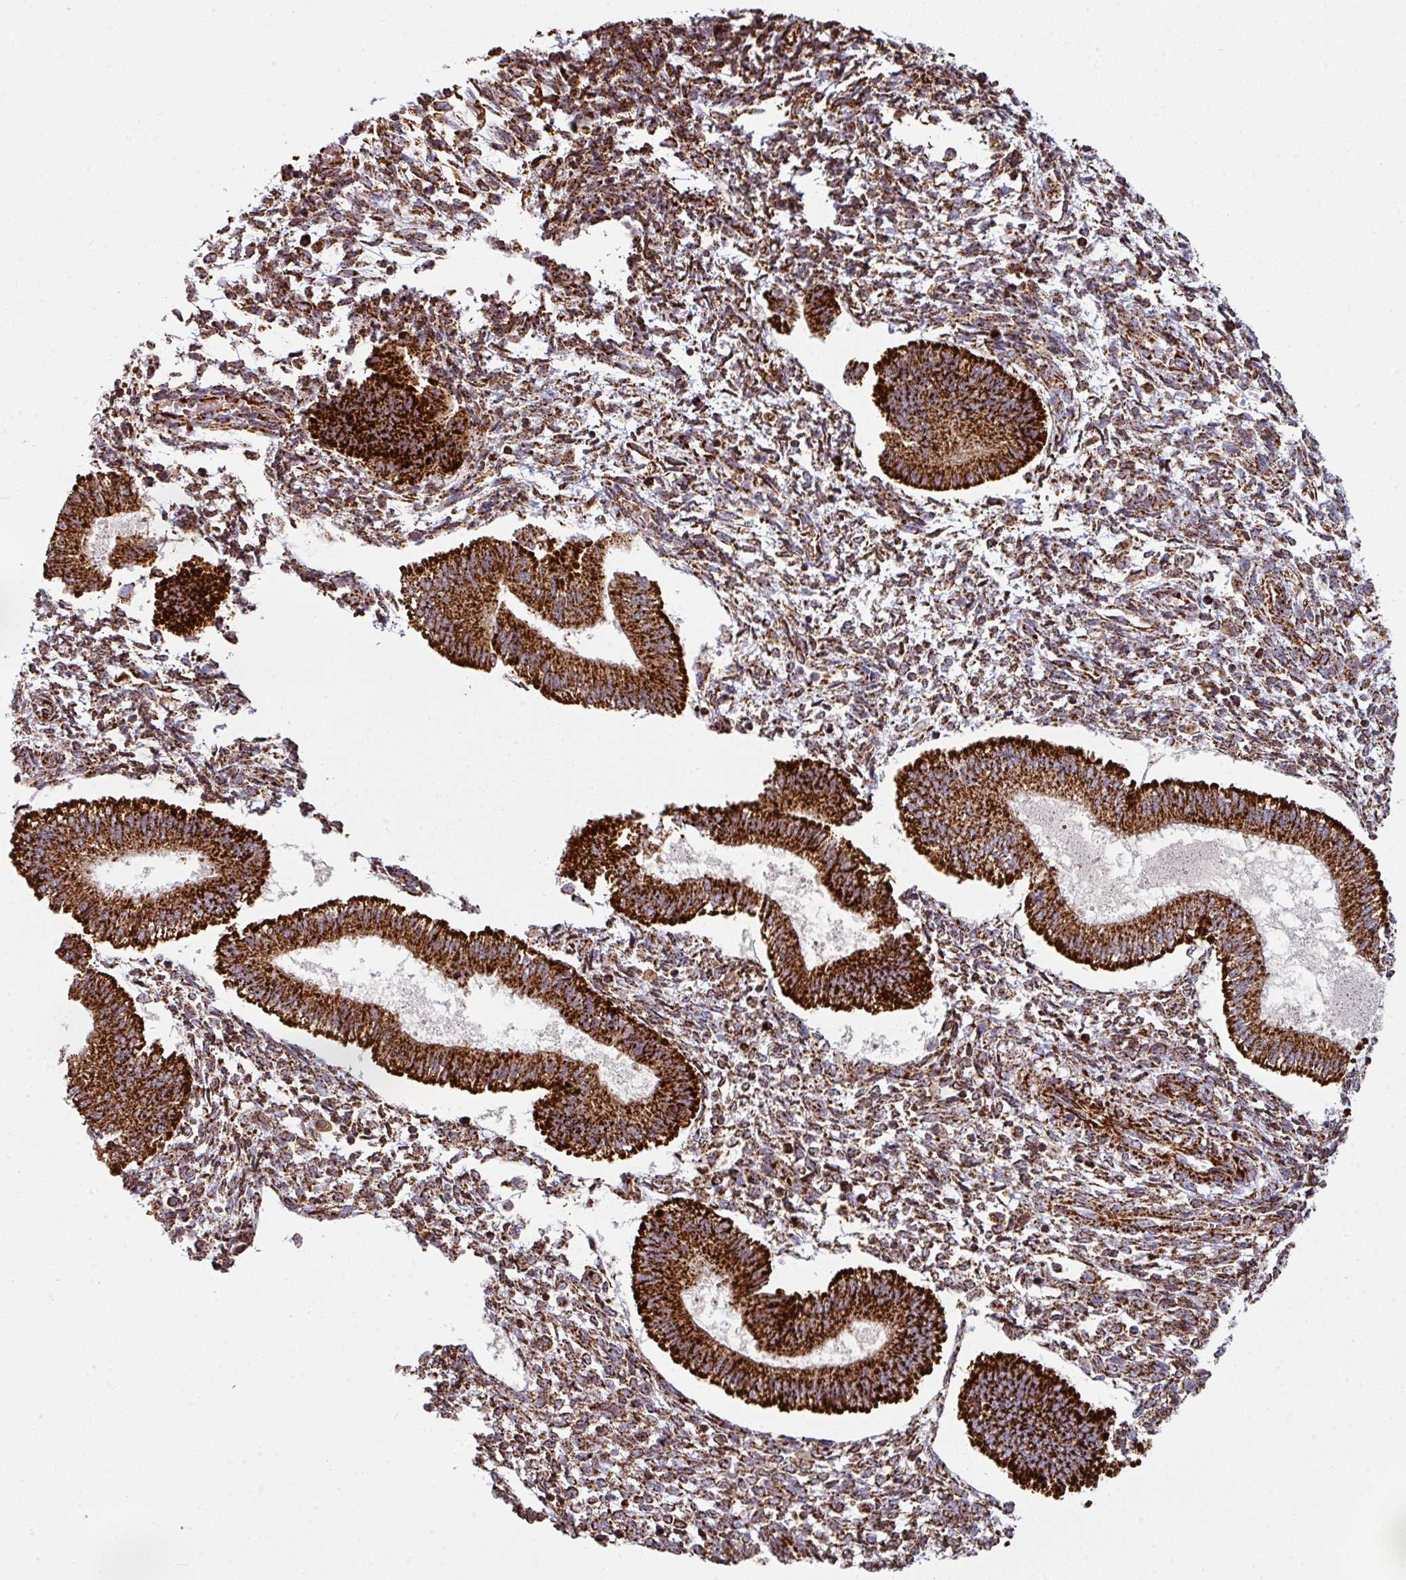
{"staining": {"intensity": "strong", "quantity": ">75%", "location": "cytoplasmic/membranous"}, "tissue": "endometrium", "cell_type": "Cells in endometrial stroma", "image_type": "normal", "snomed": [{"axis": "morphology", "description": "Normal tissue, NOS"}, {"axis": "topography", "description": "Endometrium"}], "caption": "Protein expression analysis of unremarkable human endometrium reveals strong cytoplasmic/membranous positivity in approximately >75% of cells in endometrial stroma.", "gene": "TRAP1", "patient": {"sex": "female", "age": 25}}